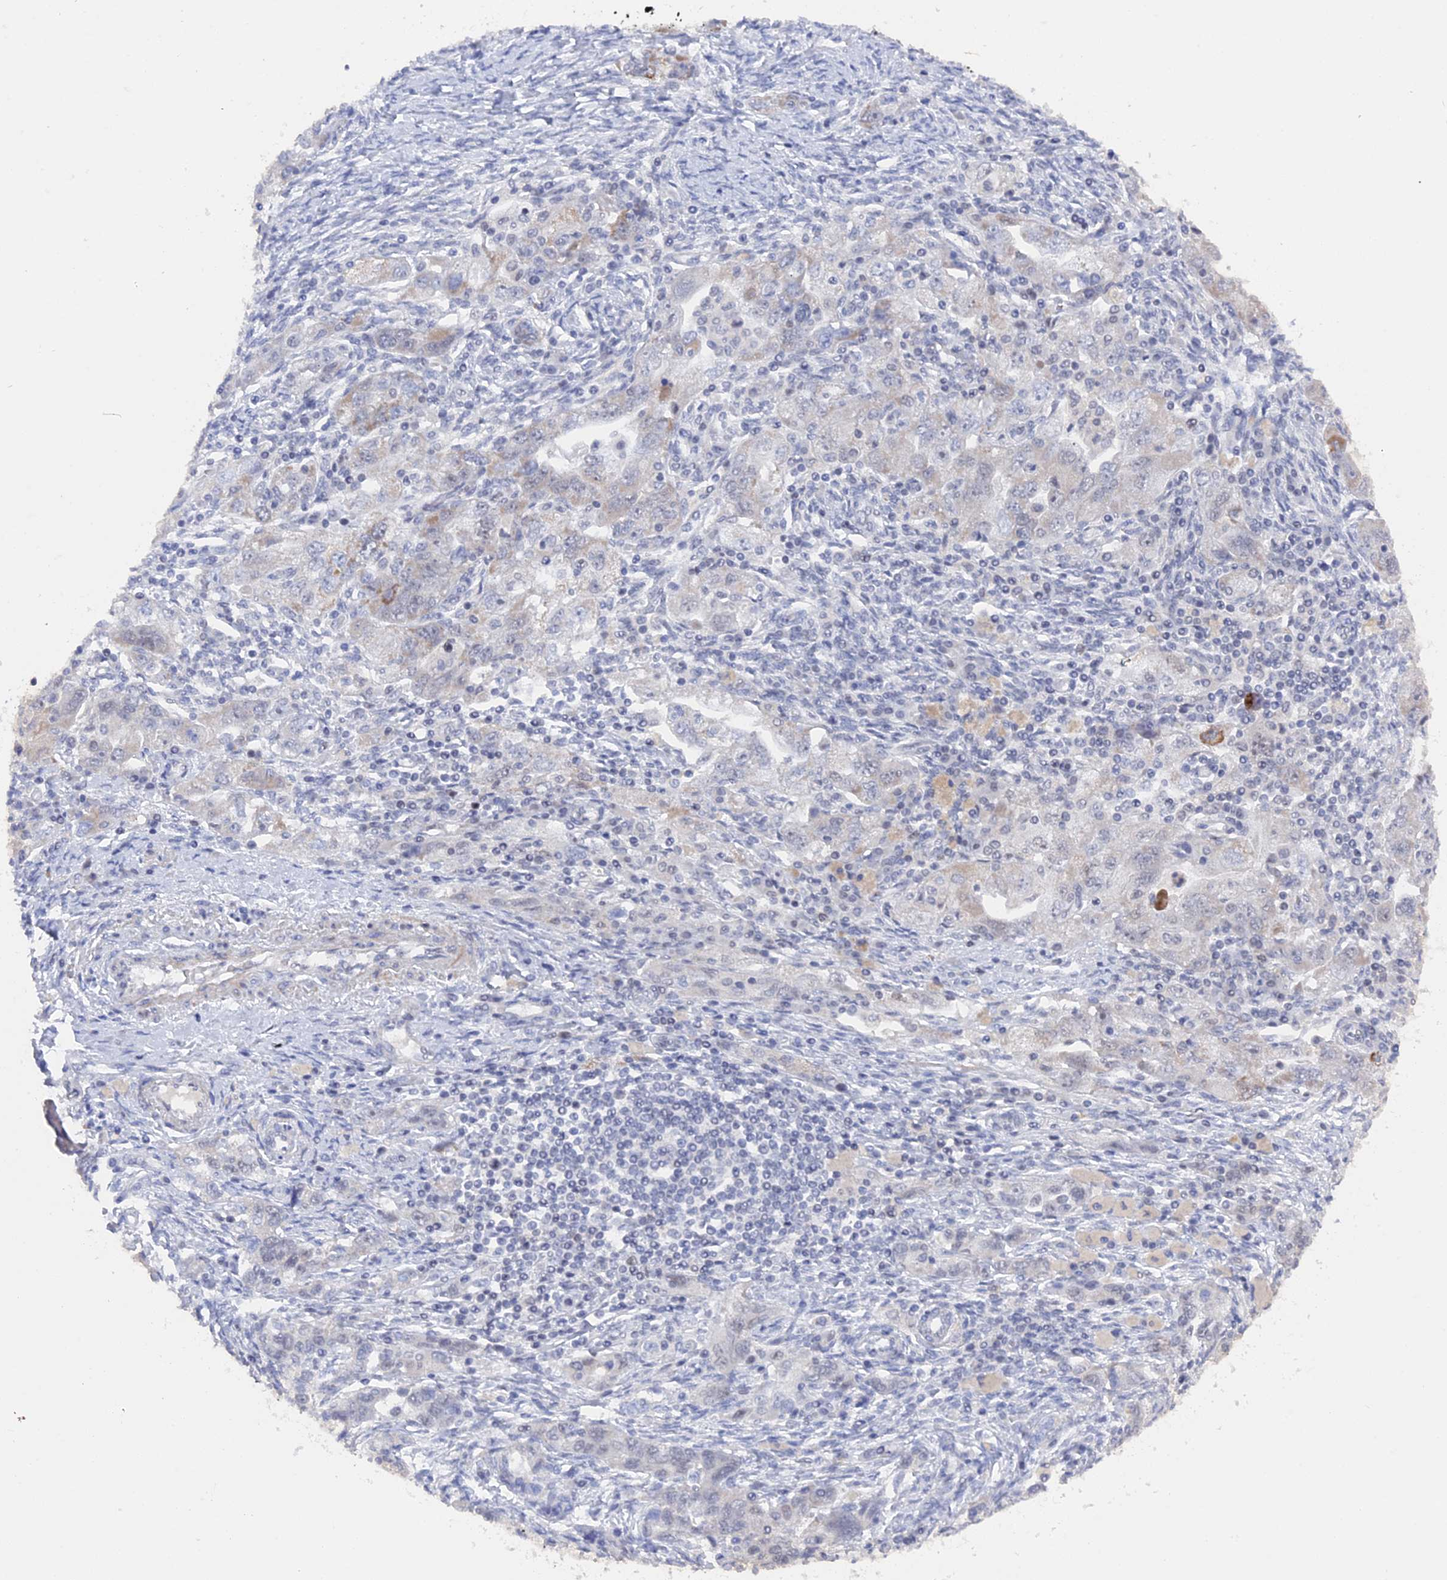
{"staining": {"intensity": "moderate", "quantity": "<25%", "location": "cytoplasmic/membranous"}, "tissue": "ovarian cancer", "cell_type": "Tumor cells", "image_type": "cancer", "snomed": [{"axis": "morphology", "description": "Carcinoma, NOS"}, {"axis": "morphology", "description": "Cystadenocarcinoma, serous, NOS"}, {"axis": "topography", "description": "Ovary"}], "caption": "Ovarian cancer was stained to show a protein in brown. There is low levels of moderate cytoplasmic/membranous expression in approximately <25% of tumor cells.", "gene": "BRD2", "patient": {"sex": "female", "age": 69}}